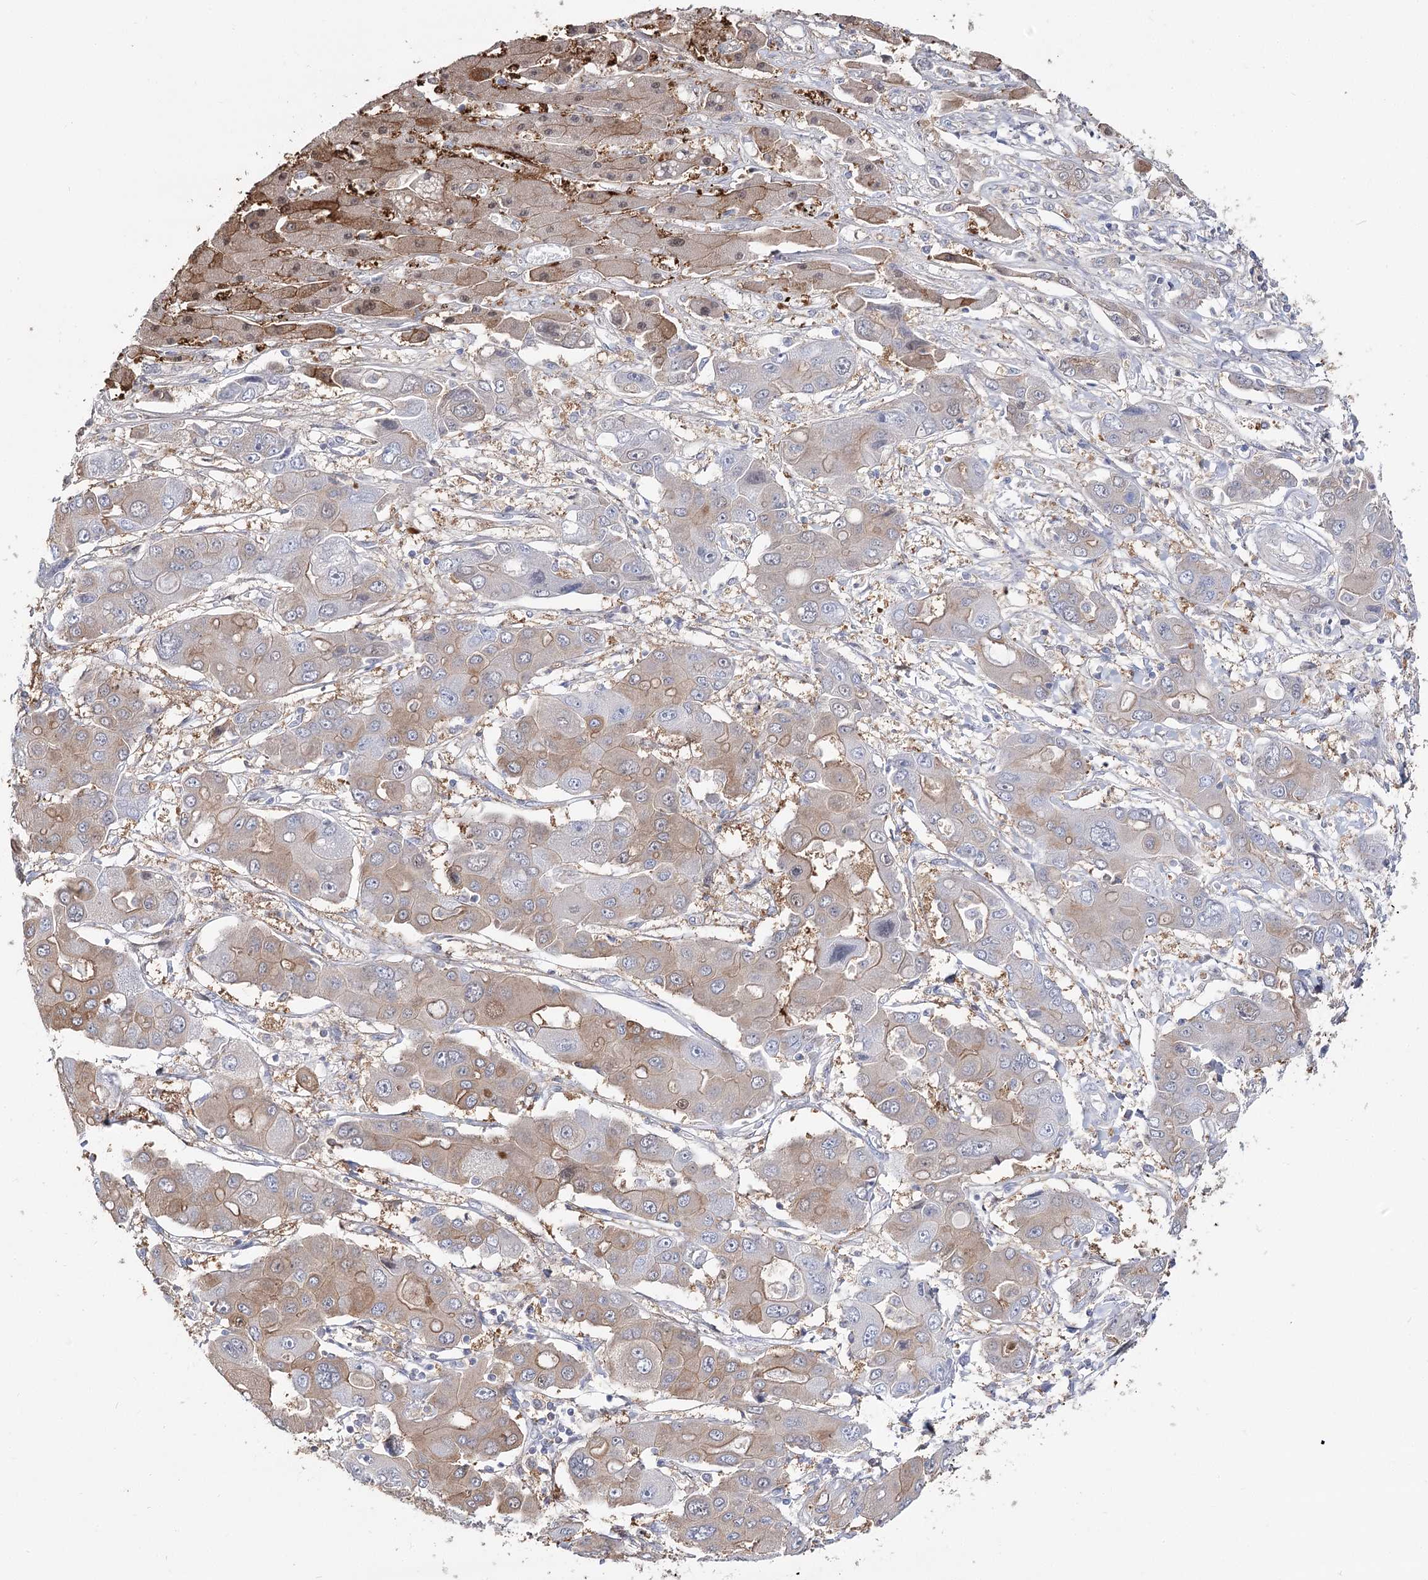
{"staining": {"intensity": "moderate", "quantity": "25%-75%", "location": "cytoplasmic/membranous"}, "tissue": "liver cancer", "cell_type": "Tumor cells", "image_type": "cancer", "snomed": [{"axis": "morphology", "description": "Cholangiocarcinoma"}, {"axis": "topography", "description": "Liver"}], "caption": "Protein positivity by IHC exhibits moderate cytoplasmic/membranous staining in about 25%-75% of tumor cells in liver cancer. (Stains: DAB in brown, nuclei in blue, Microscopy: brightfield microscopy at high magnification).", "gene": "UGP2", "patient": {"sex": "male", "age": 67}}